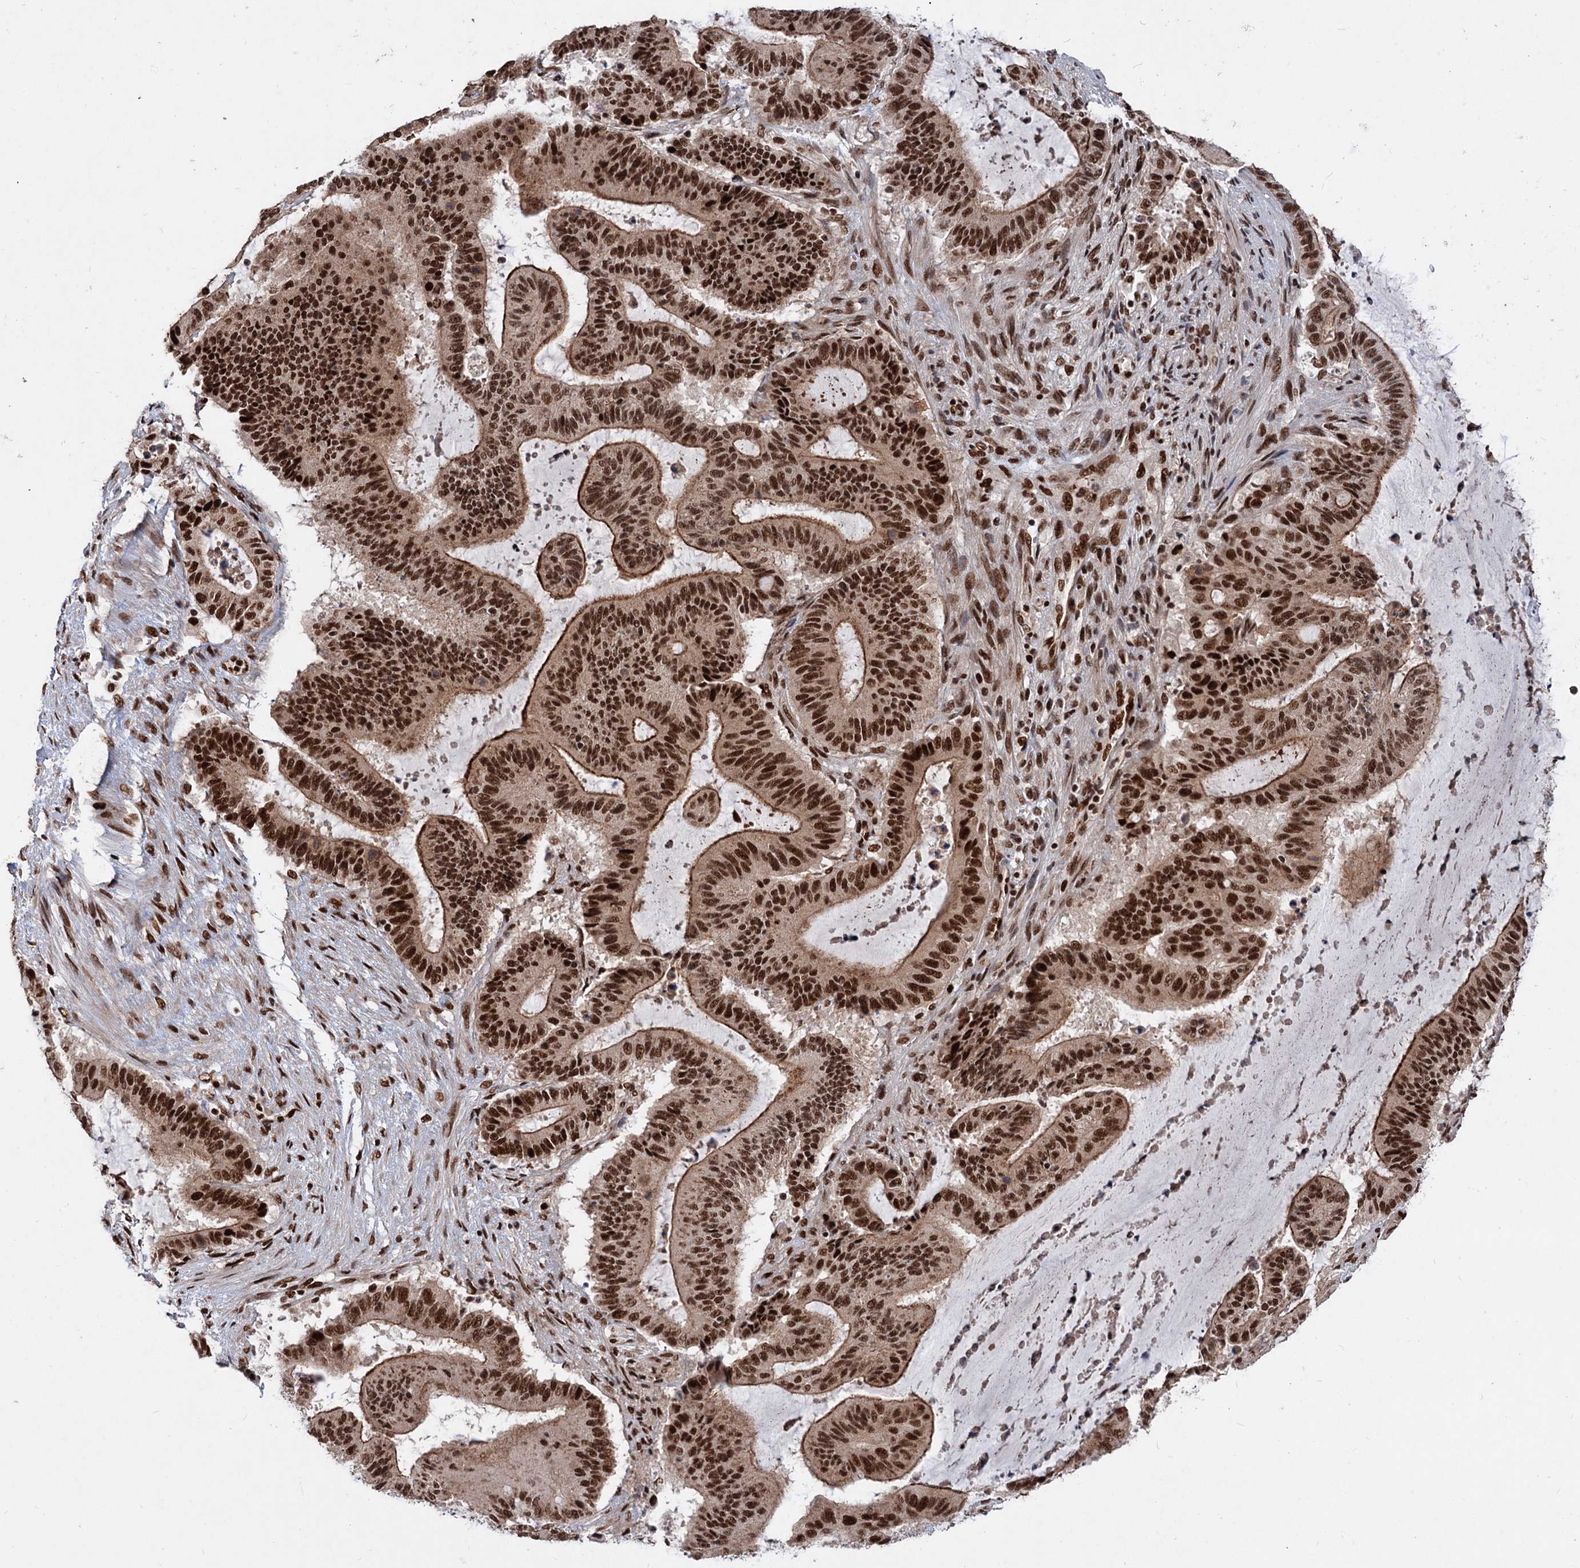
{"staining": {"intensity": "strong", "quantity": ">75%", "location": "cytoplasmic/membranous,nuclear"}, "tissue": "liver cancer", "cell_type": "Tumor cells", "image_type": "cancer", "snomed": [{"axis": "morphology", "description": "Normal tissue, NOS"}, {"axis": "morphology", "description": "Cholangiocarcinoma"}, {"axis": "topography", "description": "Liver"}, {"axis": "topography", "description": "Peripheral nerve tissue"}], "caption": "Cholangiocarcinoma (liver) stained with immunohistochemistry demonstrates strong cytoplasmic/membranous and nuclear staining in approximately >75% of tumor cells. Immunohistochemistry stains the protein in brown and the nuclei are stained blue.", "gene": "MAML1", "patient": {"sex": "female", "age": 73}}